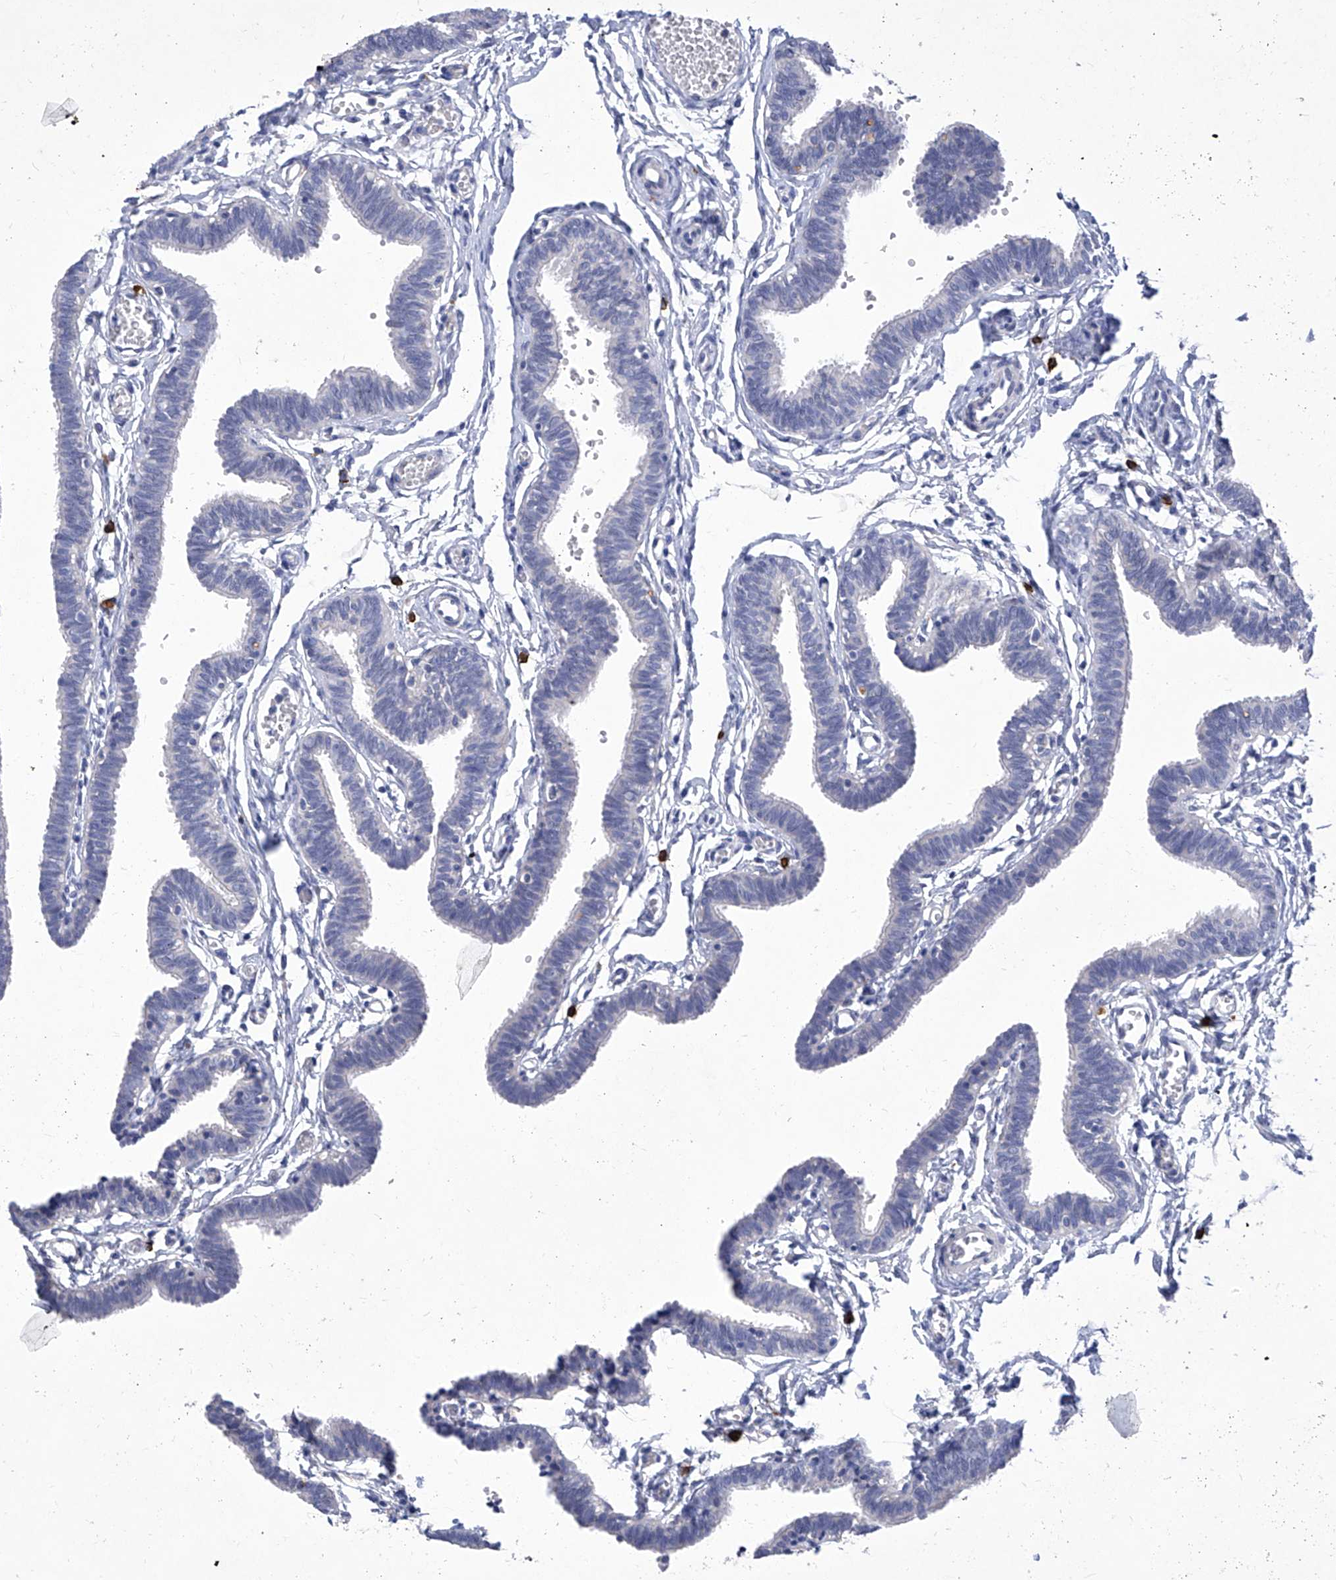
{"staining": {"intensity": "negative", "quantity": "none", "location": "none"}, "tissue": "fallopian tube", "cell_type": "Glandular cells", "image_type": "normal", "snomed": [{"axis": "morphology", "description": "Normal tissue, NOS"}, {"axis": "topography", "description": "Fallopian tube"}, {"axis": "topography", "description": "Ovary"}], "caption": "Immunohistochemistry (IHC) micrograph of benign fallopian tube: human fallopian tube stained with DAB (3,3'-diaminobenzidine) shows no significant protein positivity in glandular cells. The staining was performed using DAB (3,3'-diaminobenzidine) to visualize the protein expression in brown, while the nuclei were stained in blue with hematoxylin (Magnification: 20x).", "gene": "IFNL2", "patient": {"sex": "female", "age": 23}}